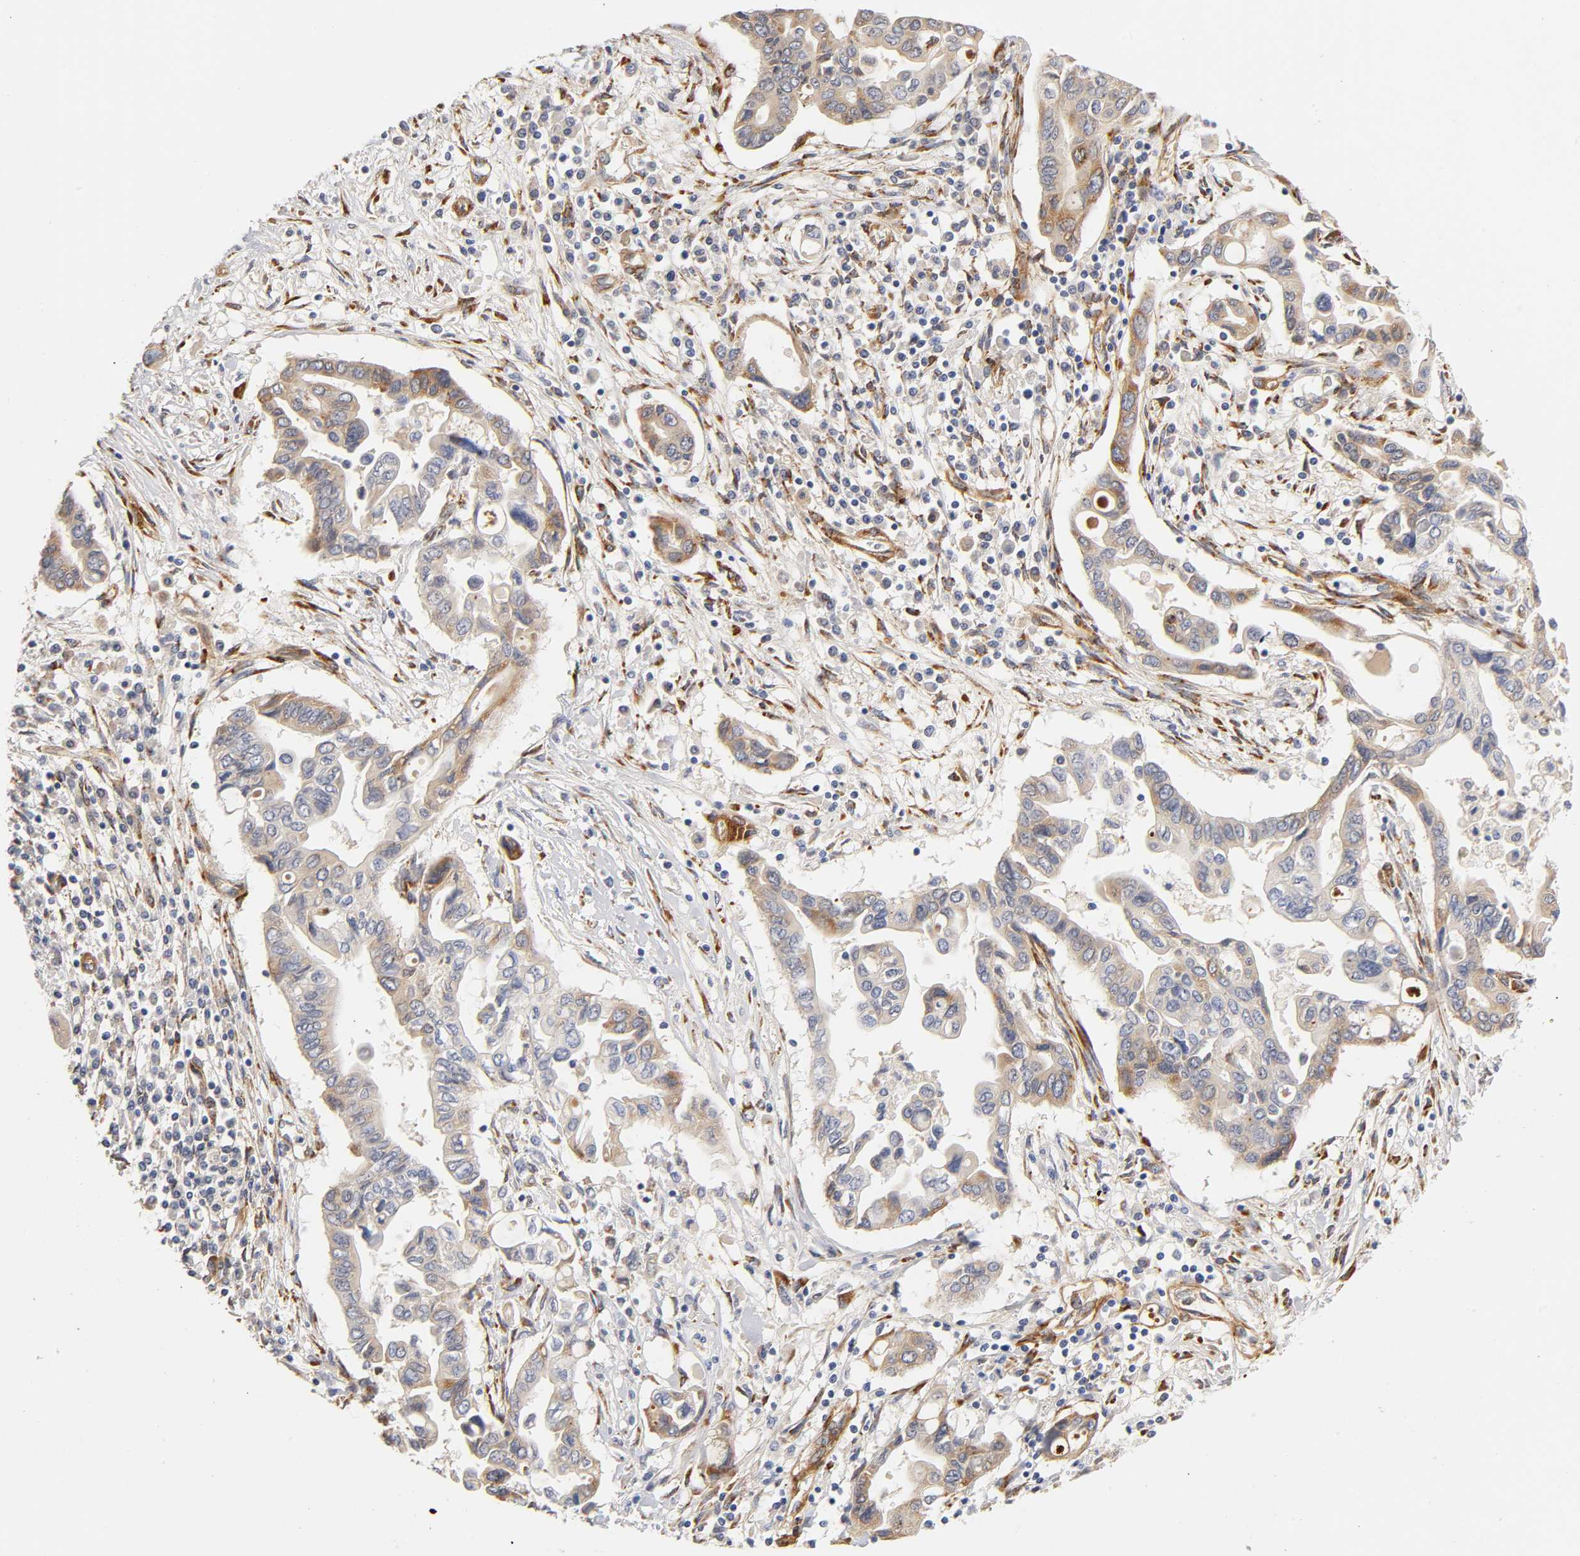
{"staining": {"intensity": "weak", "quantity": ">75%", "location": "cytoplasmic/membranous"}, "tissue": "pancreatic cancer", "cell_type": "Tumor cells", "image_type": "cancer", "snomed": [{"axis": "morphology", "description": "Adenocarcinoma, NOS"}, {"axis": "topography", "description": "Pancreas"}], "caption": "A low amount of weak cytoplasmic/membranous positivity is identified in approximately >75% of tumor cells in pancreatic cancer (adenocarcinoma) tissue.", "gene": "LAMB1", "patient": {"sex": "female", "age": 57}}